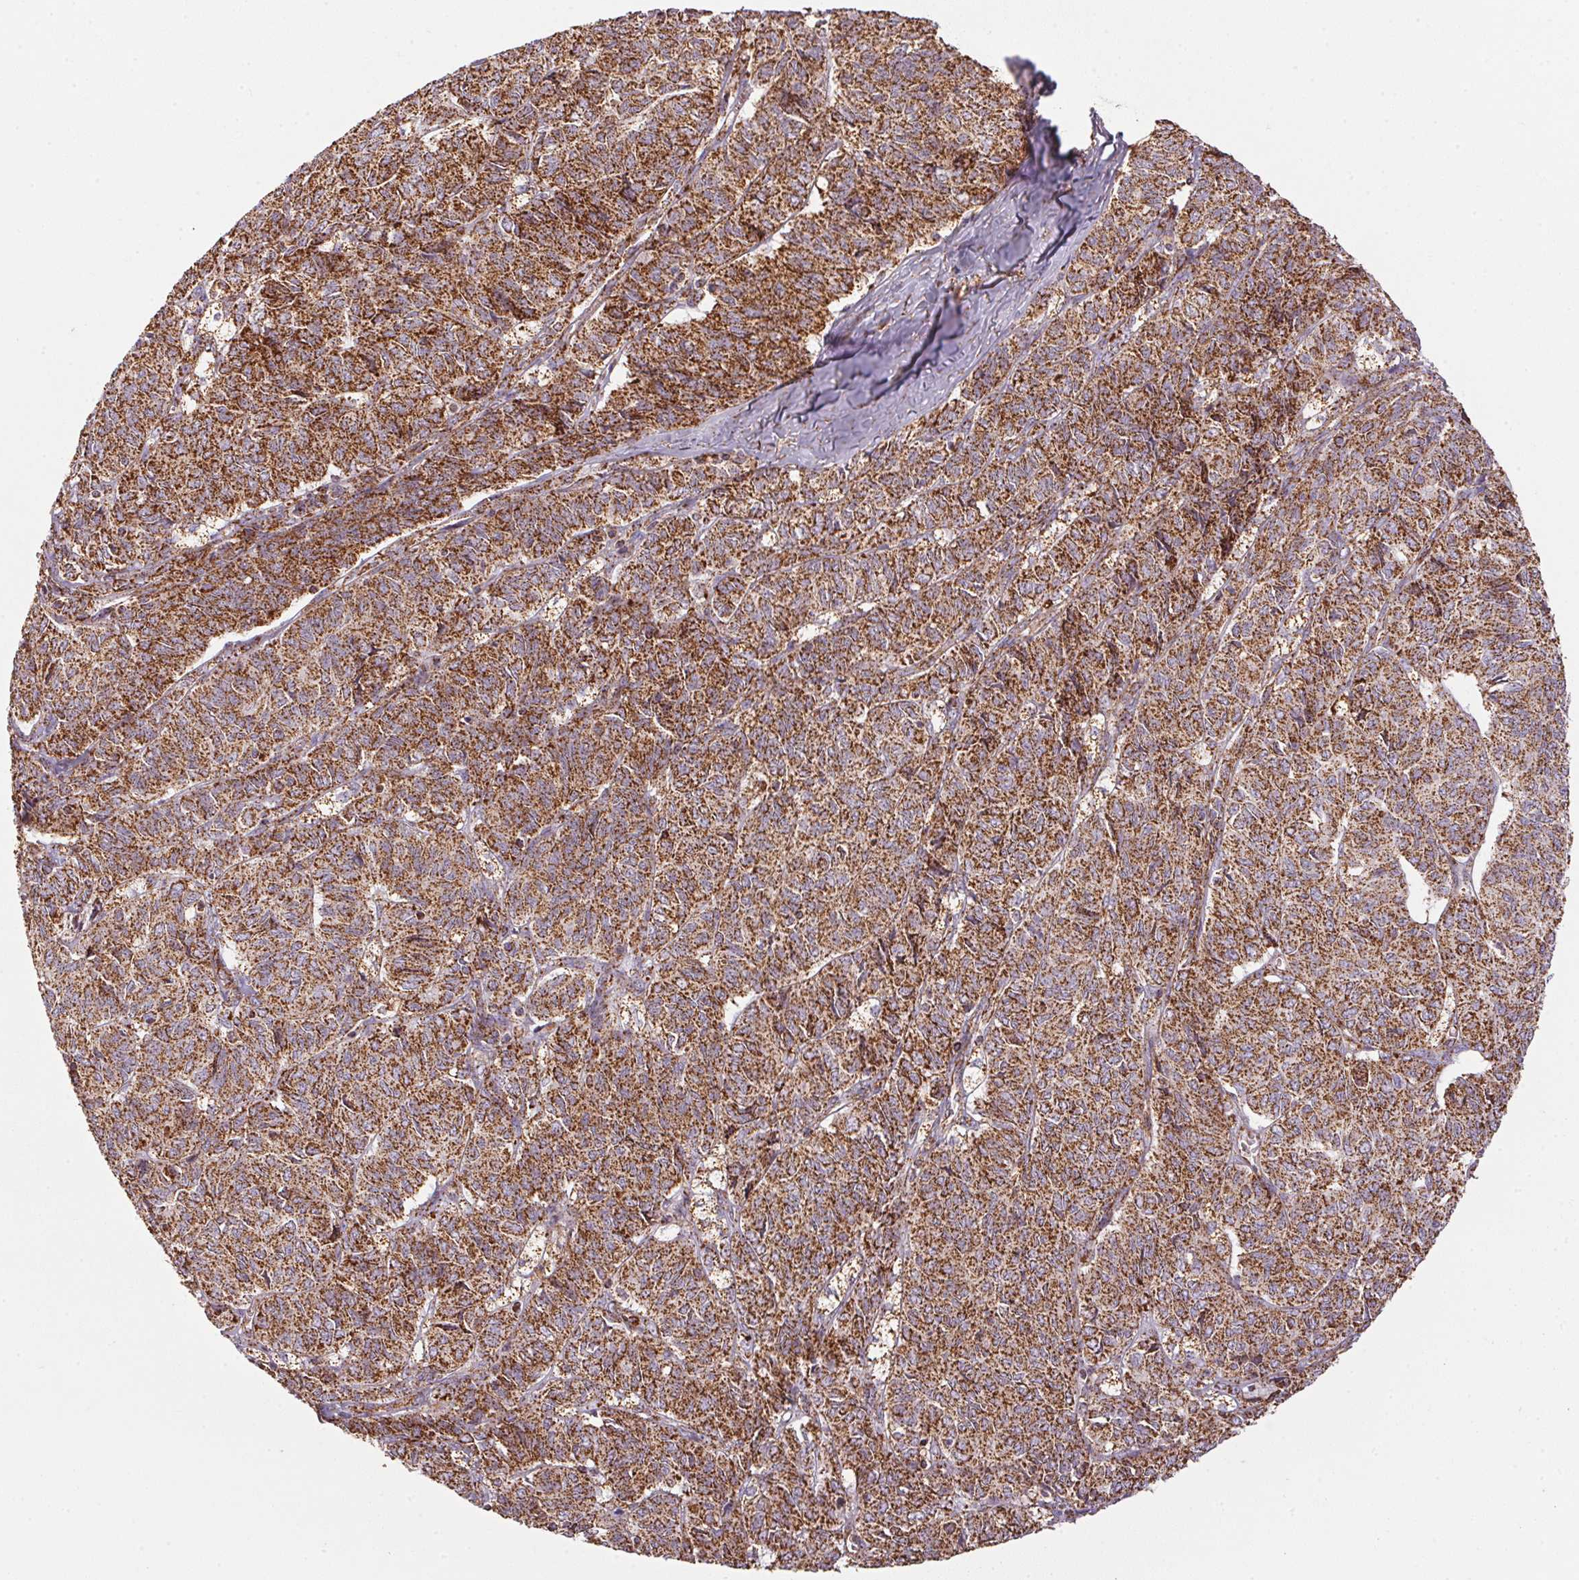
{"staining": {"intensity": "strong", "quantity": ">75%", "location": "cytoplasmic/membranous"}, "tissue": "ovarian cancer", "cell_type": "Tumor cells", "image_type": "cancer", "snomed": [{"axis": "morphology", "description": "Carcinoma, endometroid"}, {"axis": "topography", "description": "Ovary"}], "caption": "Immunohistochemistry of human ovarian cancer shows high levels of strong cytoplasmic/membranous positivity in about >75% of tumor cells.", "gene": "NDUFS2", "patient": {"sex": "female", "age": 80}}